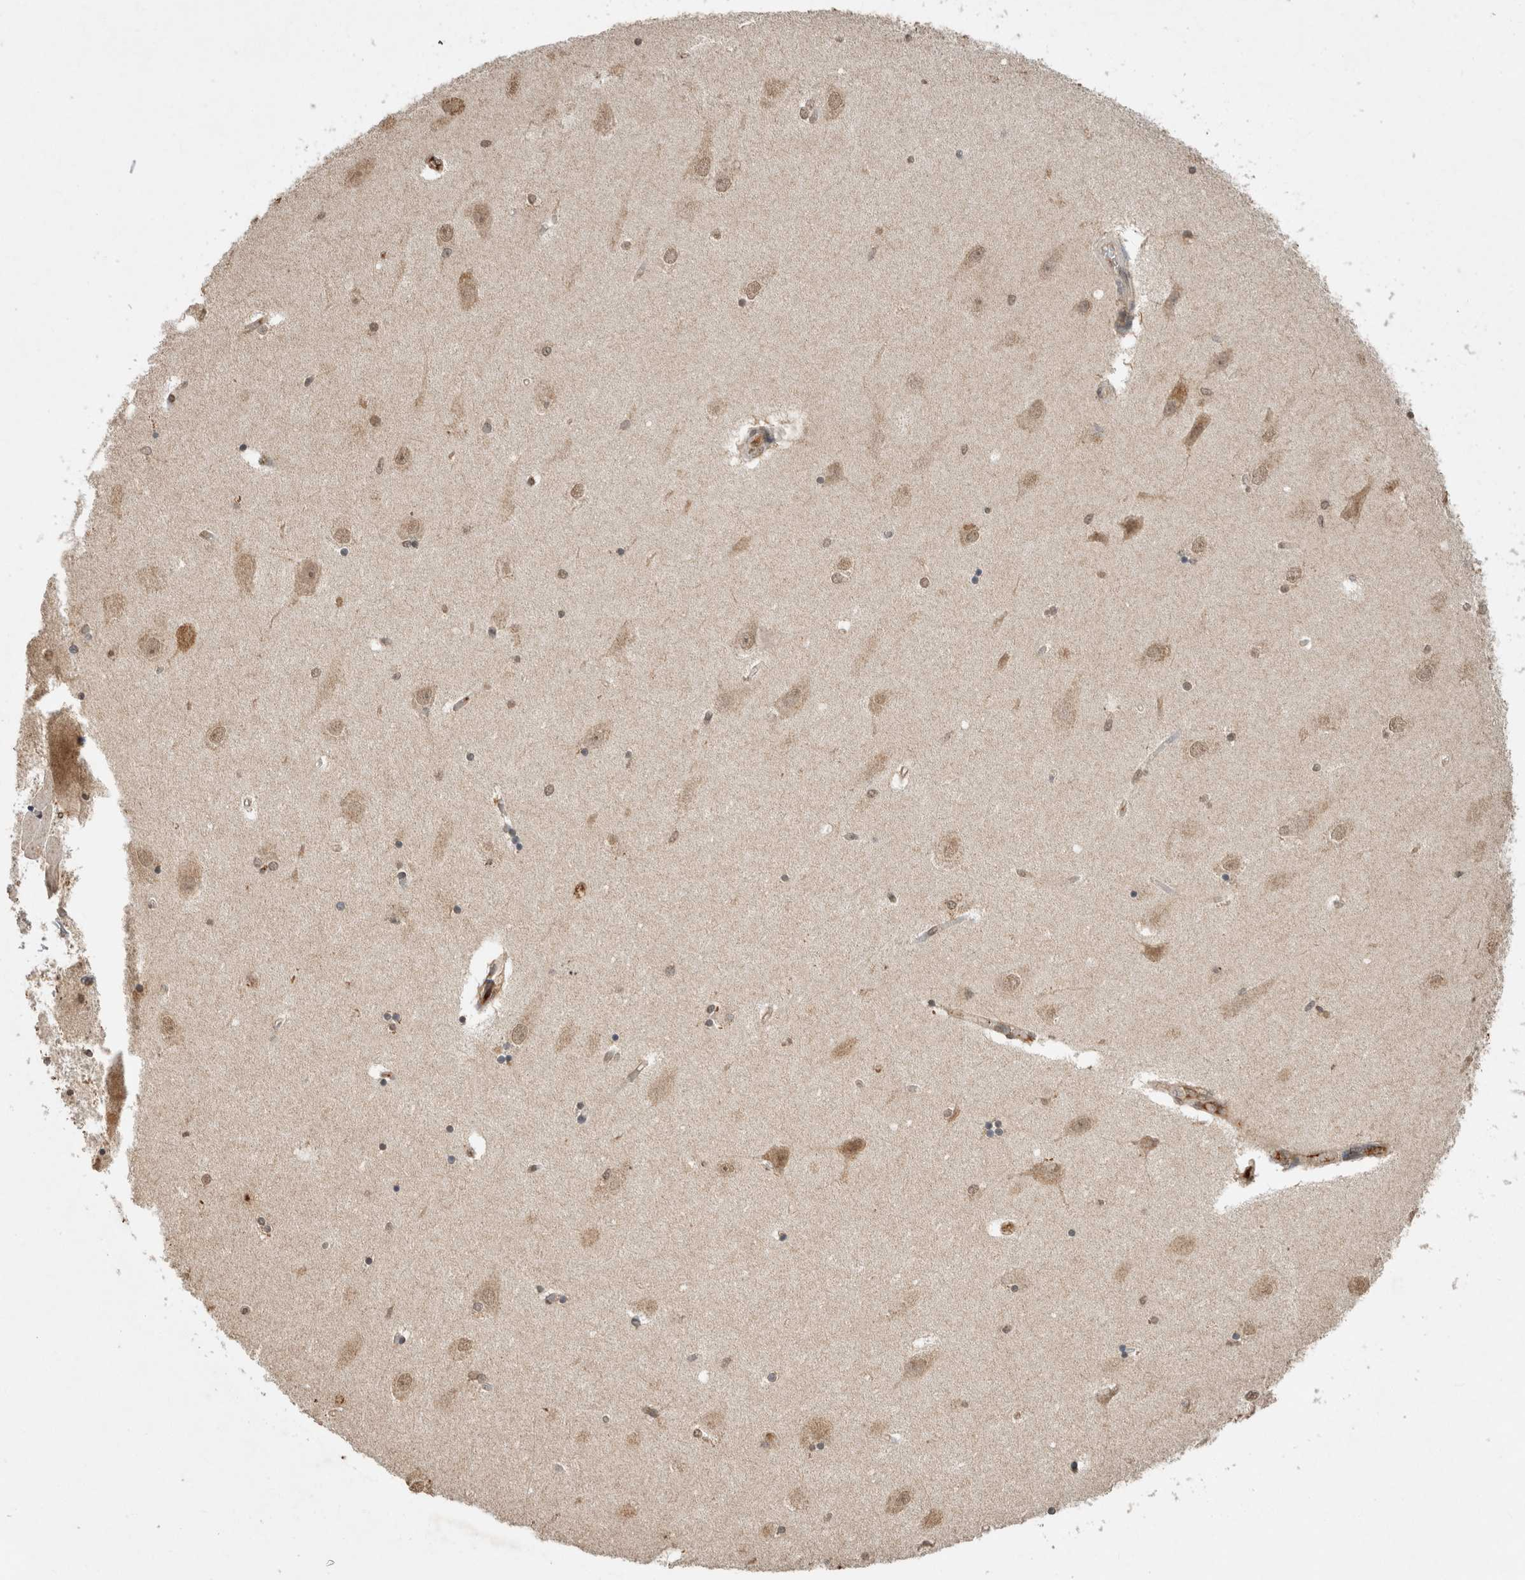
{"staining": {"intensity": "moderate", "quantity": "<25%", "location": "cytoplasmic/membranous"}, "tissue": "hippocampus", "cell_type": "Glial cells", "image_type": "normal", "snomed": [{"axis": "morphology", "description": "Normal tissue, NOS"}, {"axis": "topography", "description": "Hippocampus"}], "caption": "The image displays staining of unremarkable hippocampus, revealing moderate cytoplasmic/membranous protein positivity (brown color) within glial cells.", "gene": "FAM3A", "patient": {"sex": "female", "age": 54}}